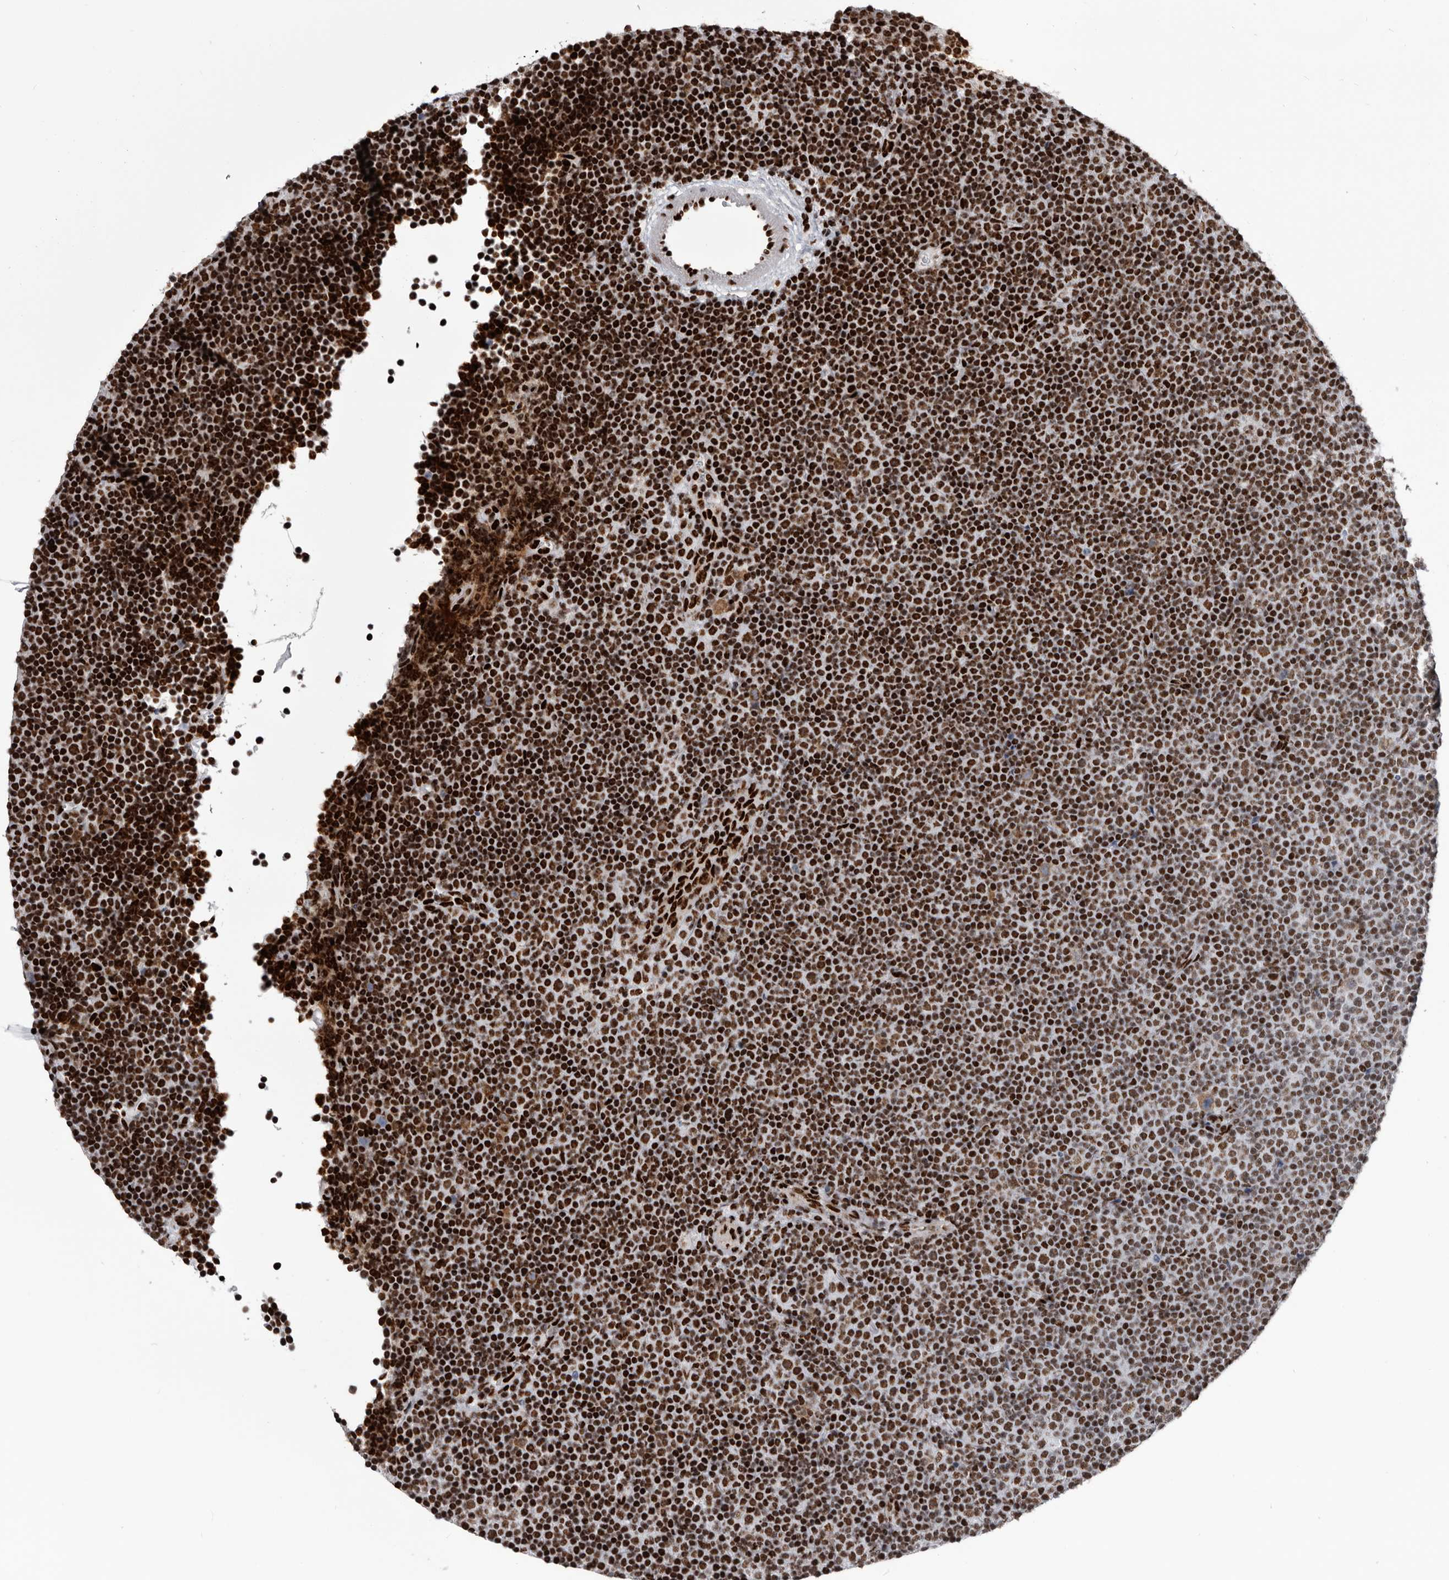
{"staining": {"intensity": "strong", "quantity": ">75%", "location": "nuclear"}, "tissue": "lymphoma", "cell_type": "Tumor cells", "image_type": "cancer", "snomed": [{"axis": "morphology", "description": "Malignant lymphoma, non-Hodgkin's type, Low grade"}, {"axis": "topography", "description": "Lymph node"}], "caption": "Human malignant lymphoma, non-Hodgkin's type (low-grade) stained with a protein marker reveals strong staining in tumor cells.", "gene": "NUMA1", "patient": {"sex": "female", "age": 67}}